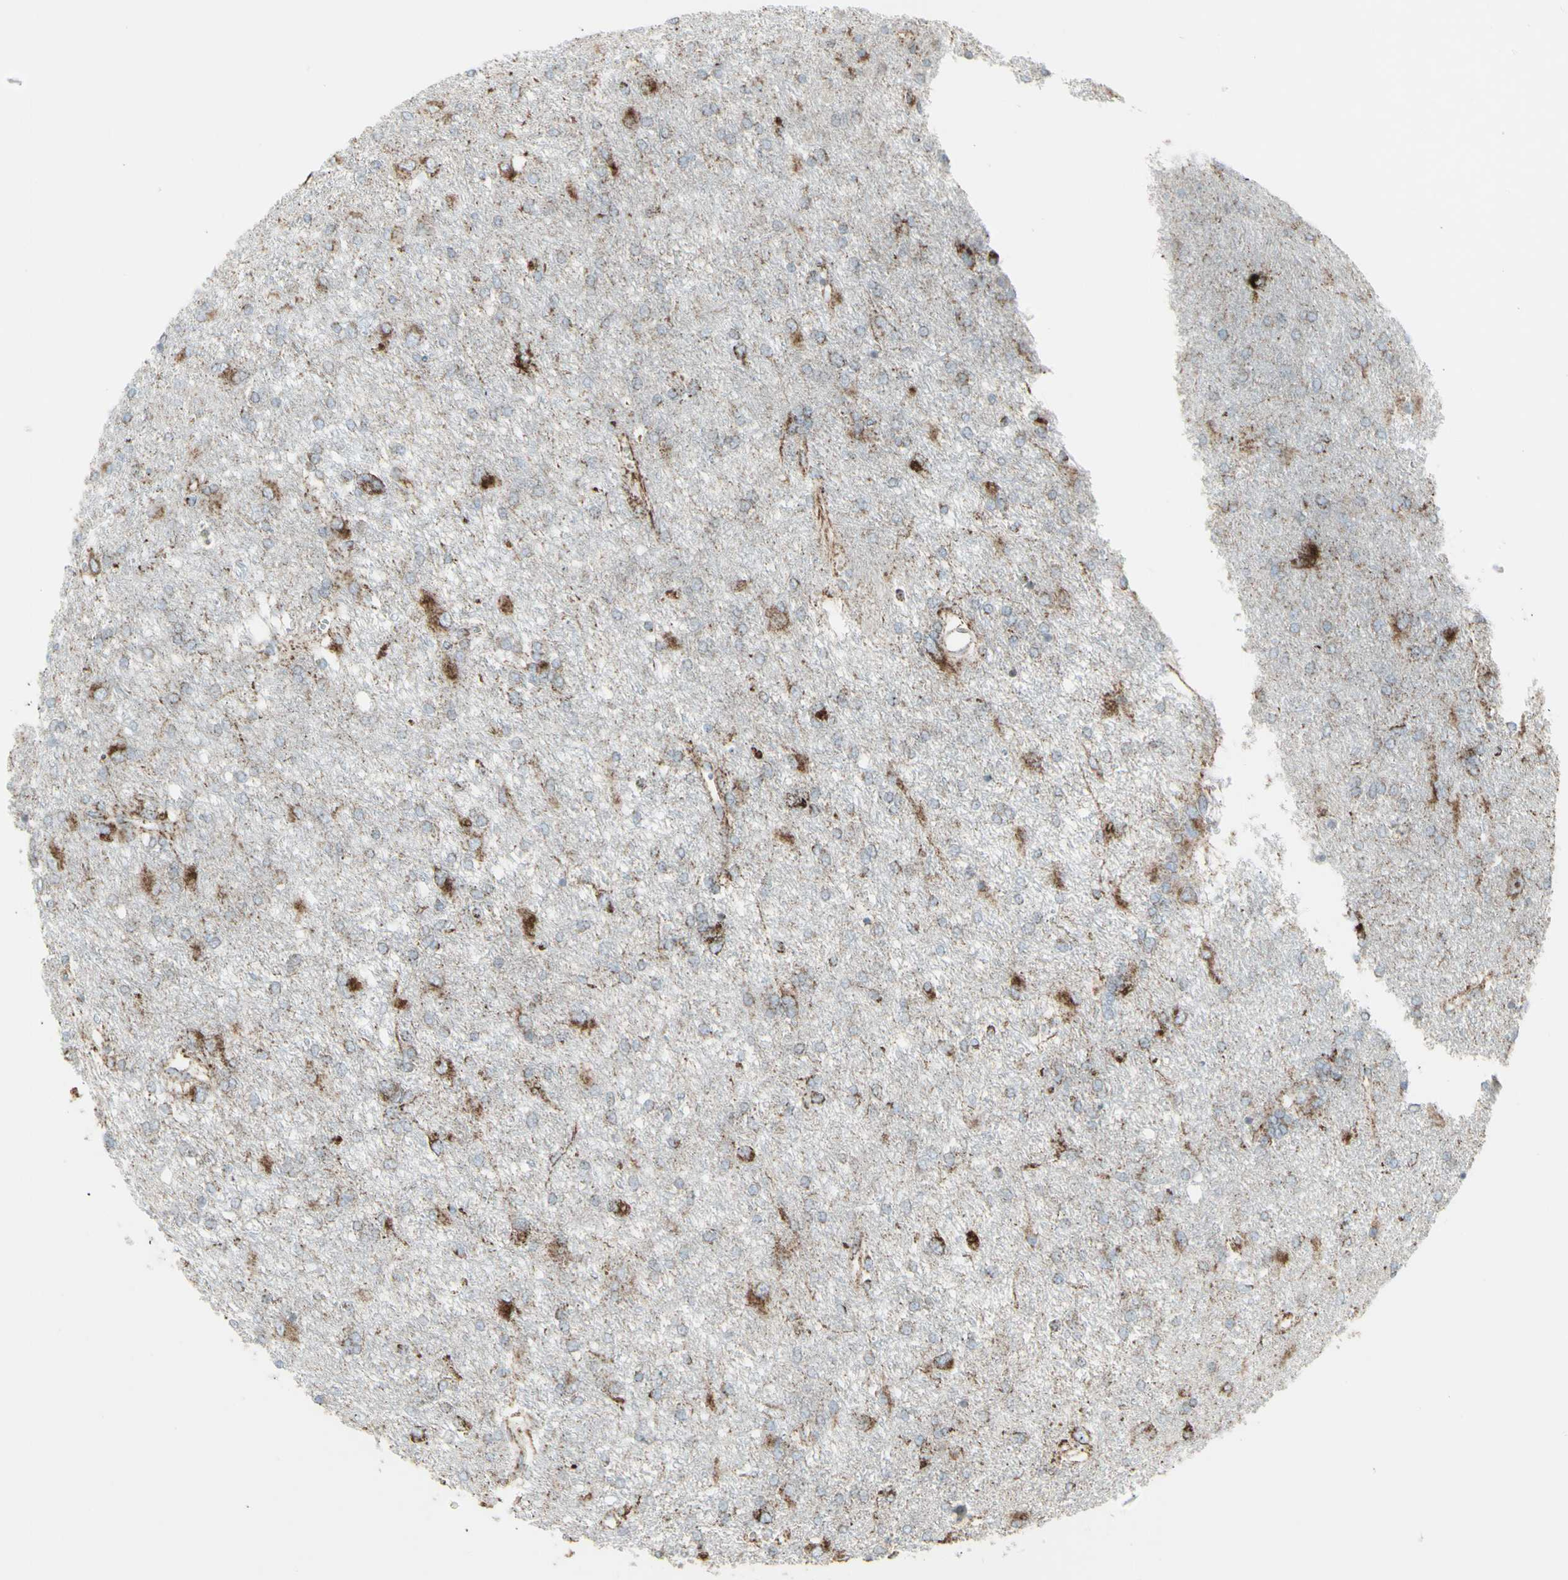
{"staining": {"intensity": "moderate", "quantity": "25%-75%", "location": "cytoplasmic/membranous"}, "tissue": "glioma", "cell_type": "Tumor cells", "image_type": "cancer", "snomed": [{"axis": "morphology", "description": "Glioma, malignant, High grade"}, {"axis": "topography", "description": "Brain"}], "caption": "High-magnification brightfield microscopy of glioma stained with DAB (brown) and counterstained with hematoxylin (blue). tumor cells exhibit moderate cytoplasmic/membranous staining is seen in about25%-75% of cells.", "gene": "PLGRKT", "patient": {"sex": "female", "age": 59}}